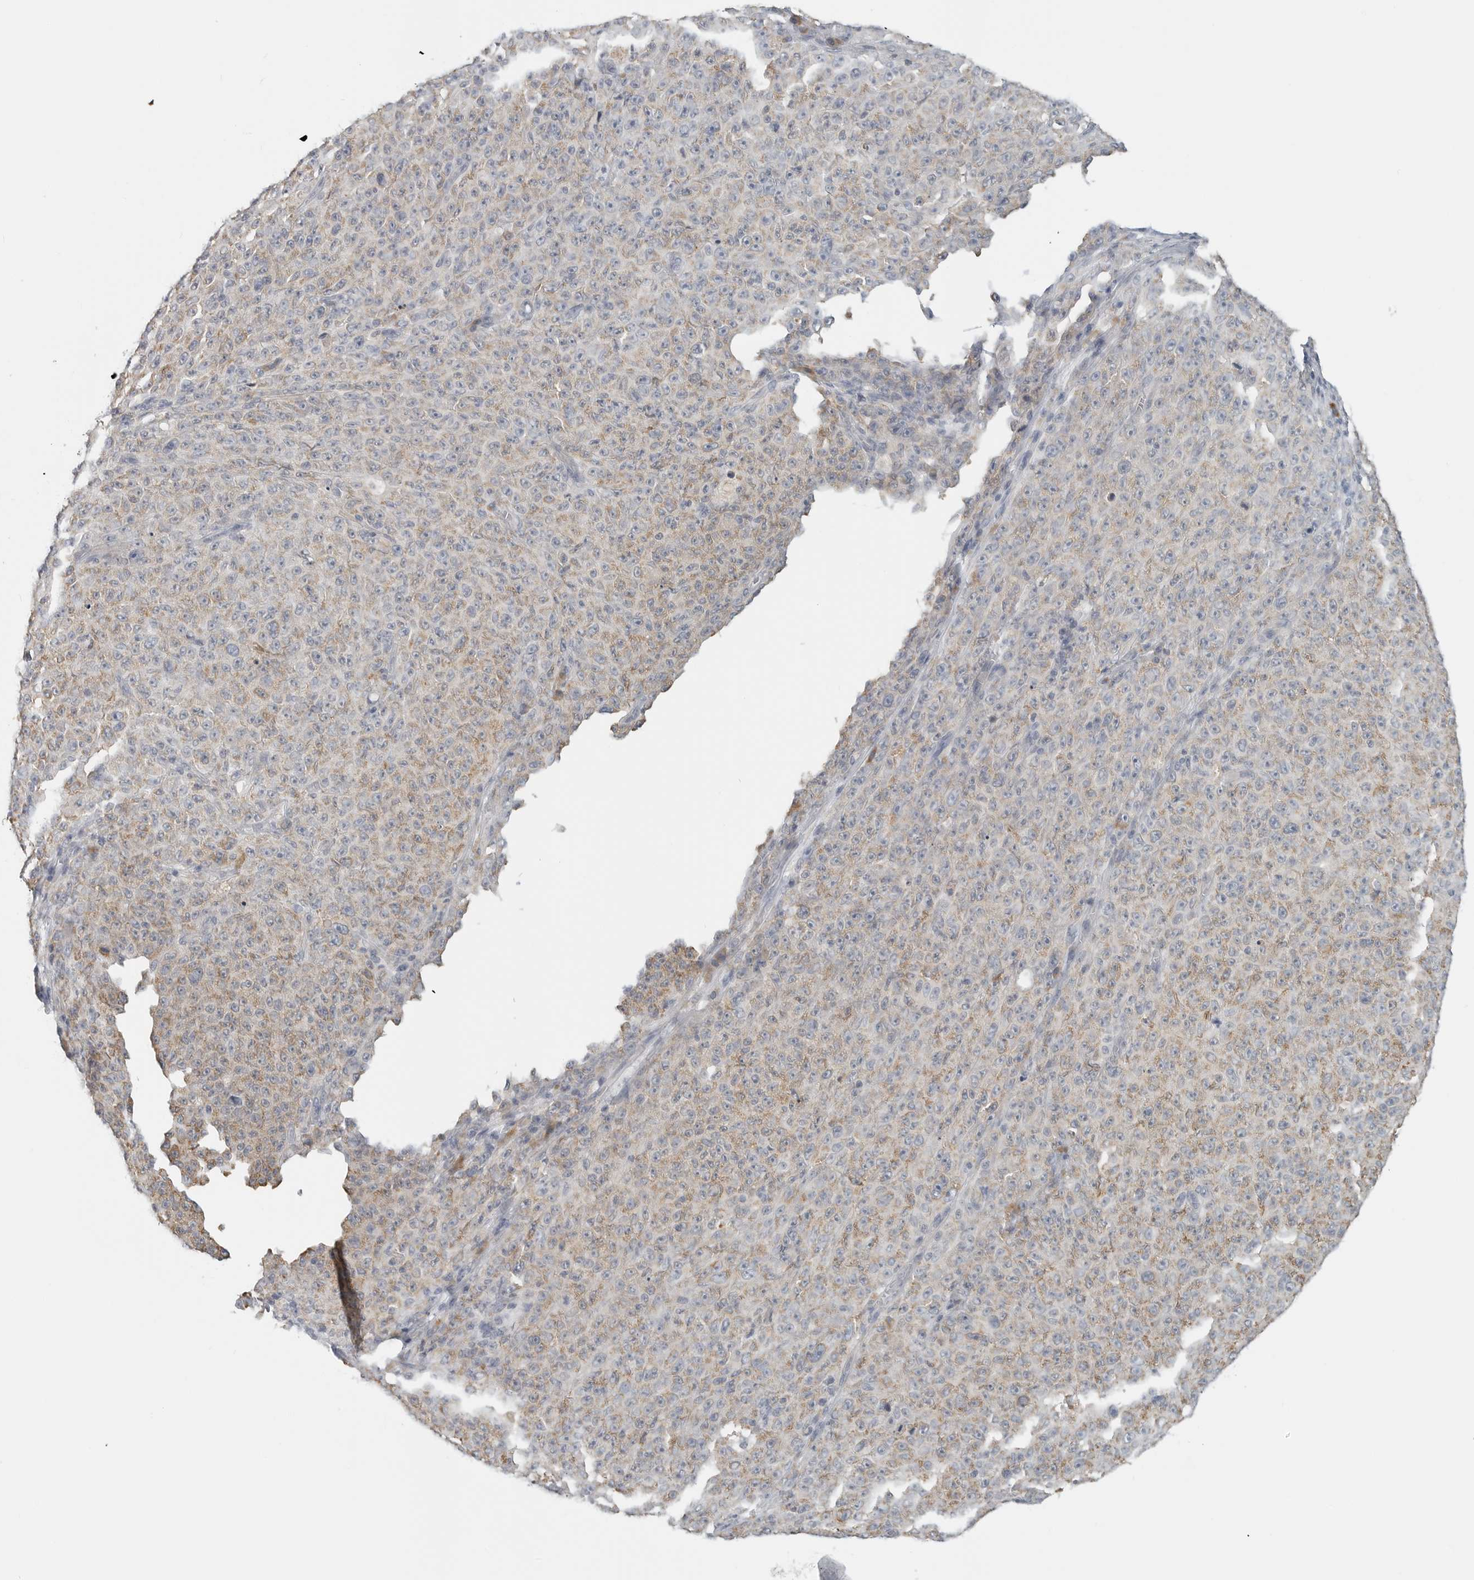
{"staining": {"intensity": "weak", "quantity": "25%-75%", "location": "cytoplasmic/membranous"}, "tissue": "melanoma", "cell_type": "Tumor cells", "image_type": "cancer", "snomed": [{"axis": "morphology", "description": "Malignant melanoma, NOS"}, {"axis": "topography", "description": "Skin"}], "caption": "Weak cytoplasmic/membranous staining is identified in about 25%-75% of tumor cells in malignant melanoma.", "gene": "IL12RB2", "patient": {"sex": "female", "age": 82}}